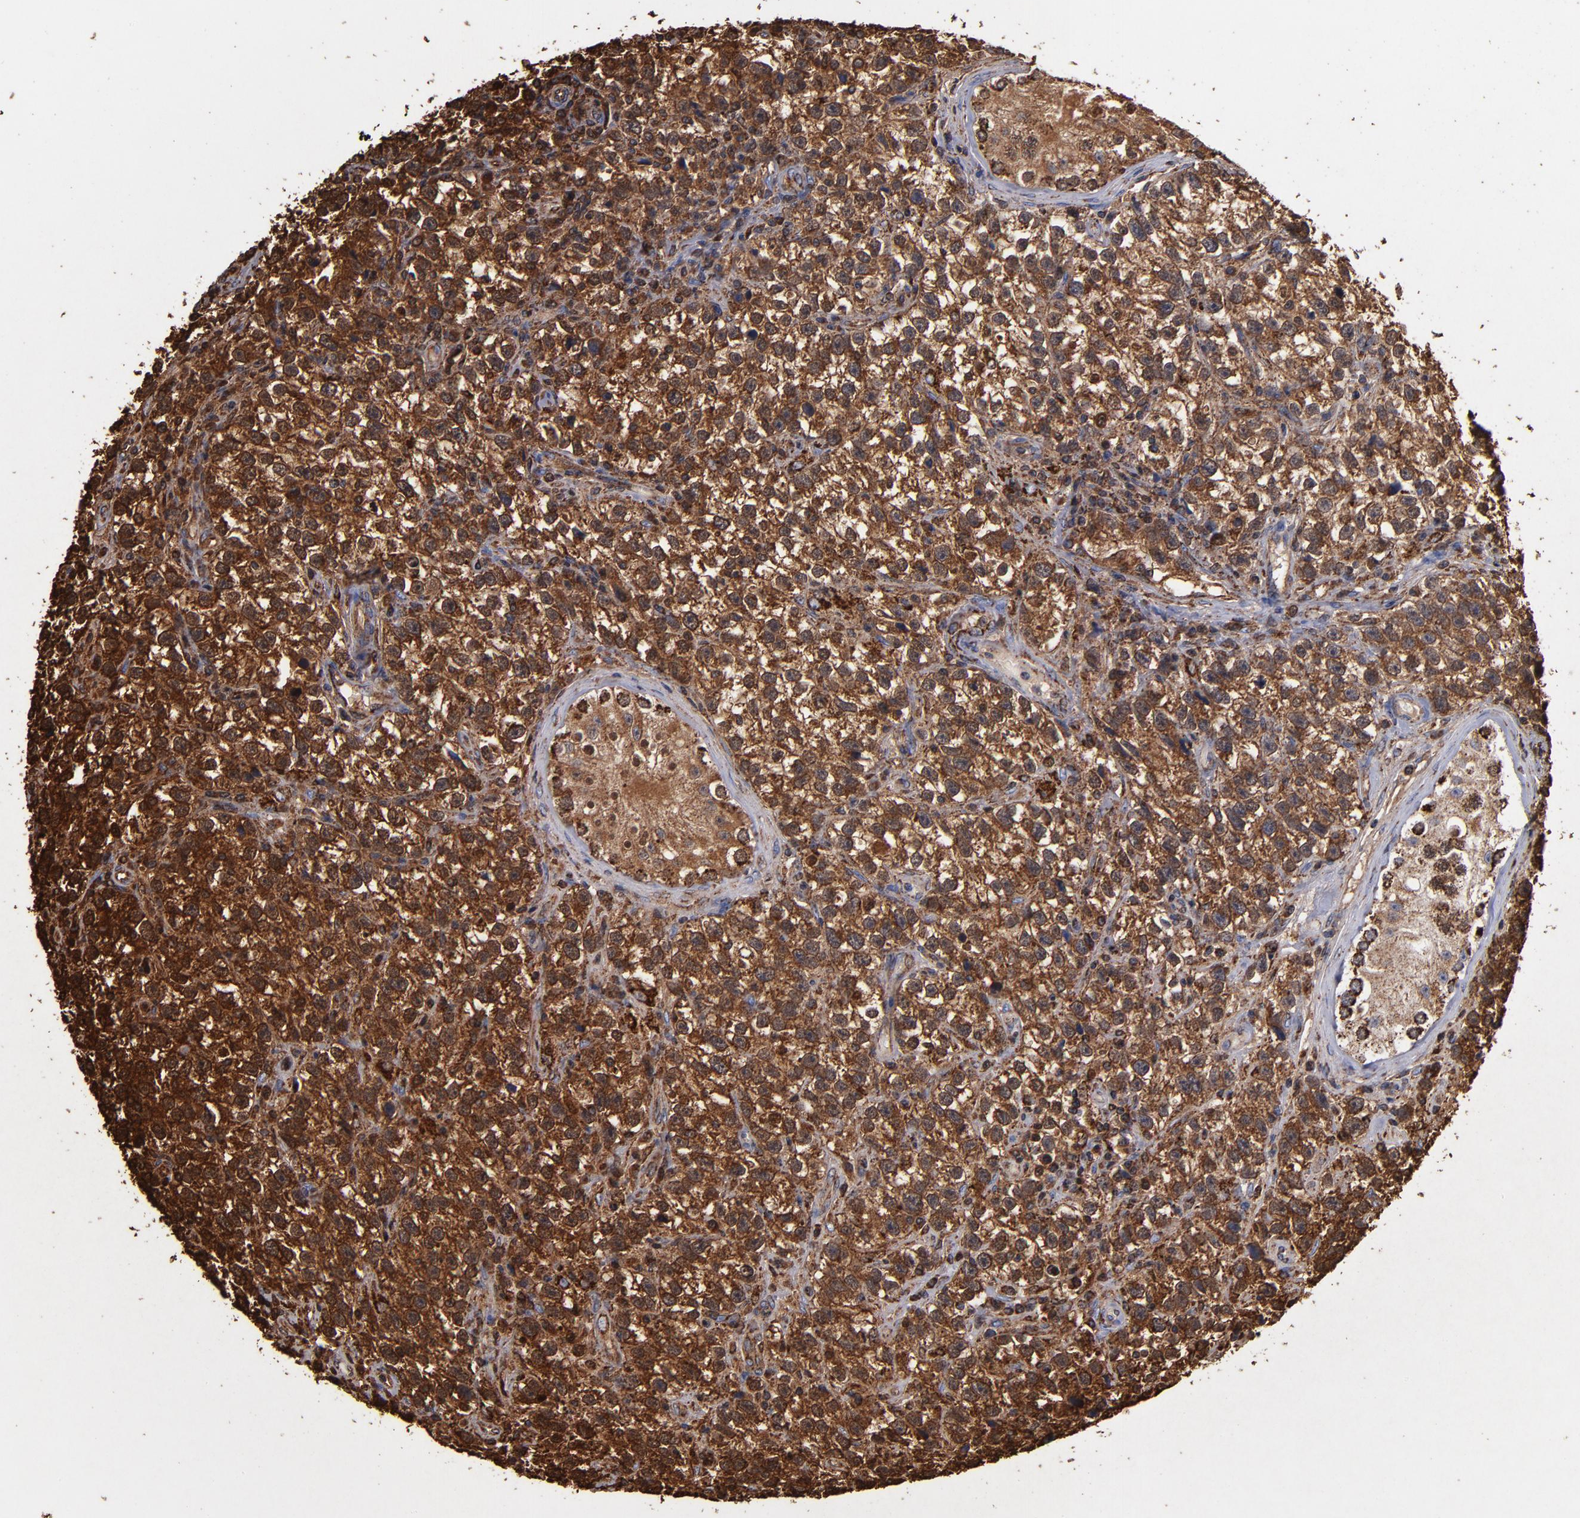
{"staining": {"intensity": "strong", "quantity": ">75%", "location": "cytoplasmic/membranous"}, "tissue": "testis cancer", "cell_type": "Tumor cells", "image_type": "cancer", "snomed": [{"axis": "morphology", "description": "Seminoma, NOS"}, {"axis": "topography", "description": "Testis"}], "caption": "Protein expression analysis of human seminoma (testis) reveals strong cytoplasmic/membranous expression in approximately >75% of tumor cells.", "gene": "SOD2", "patient": {"sex": "male", "age": 38}}